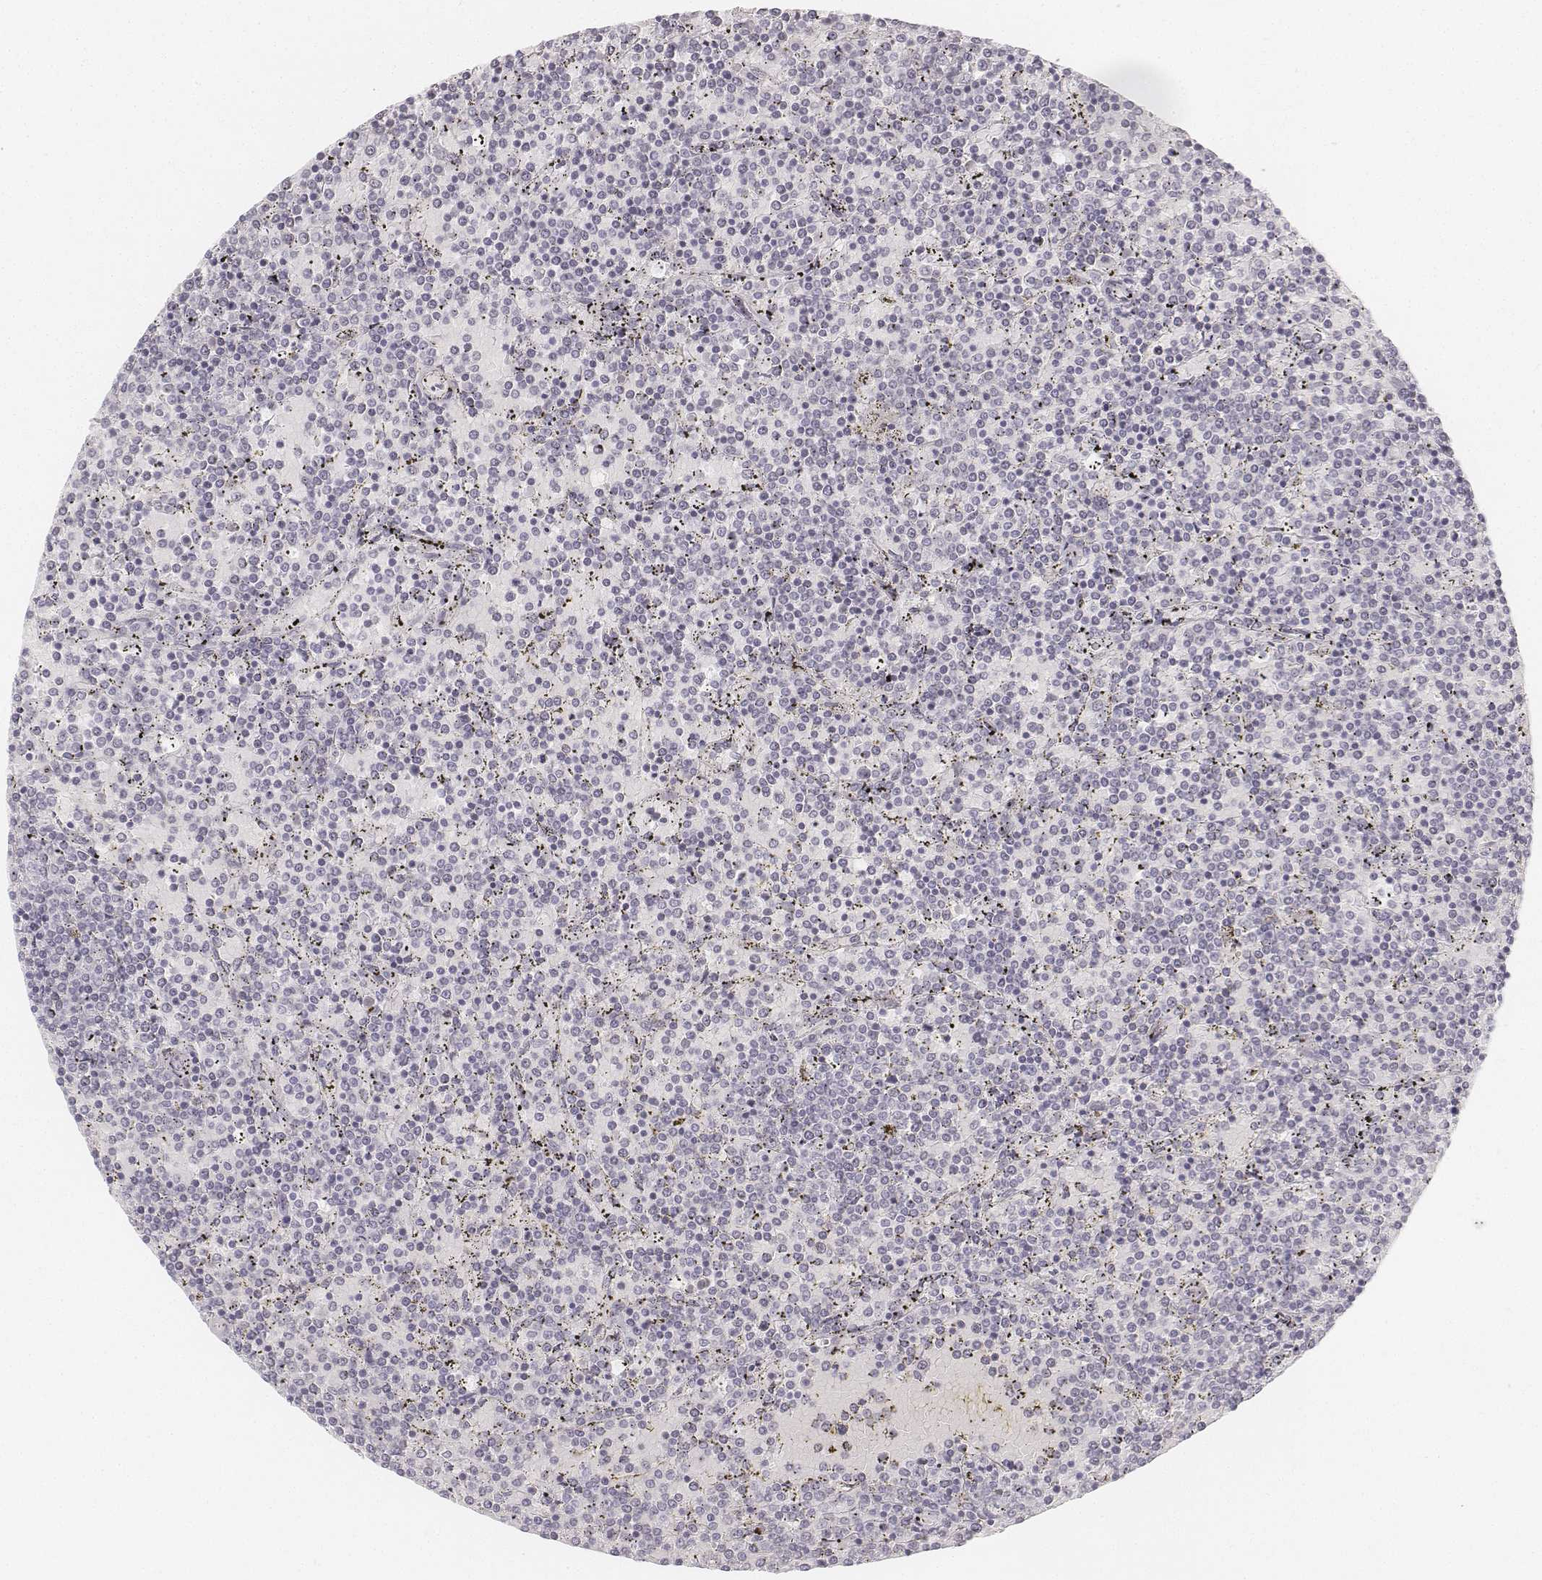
{"staining": {"intensity": "negative", "quantity": "none", "location": "none"}, "tissue": "lymphoma", "cell_type": "Tumor cells", "image_type": "cancer", "snomed": [{"axis": "morphology", "description": "Malignant lymphoma, non-Hodgkin's type, Low grade"}, {"axis": "topography", "description": "Spleen"}], "caption": "DAB immunohistochemical staining of human low-grade malignant lymphoma, non-Hodgkin's type displays no significant positivity in tumor cells. (DAB immunohistochemistry, high magnification).", "gene": "KRTAP2-1", "patient": {"sex": "female", "age": 77}}